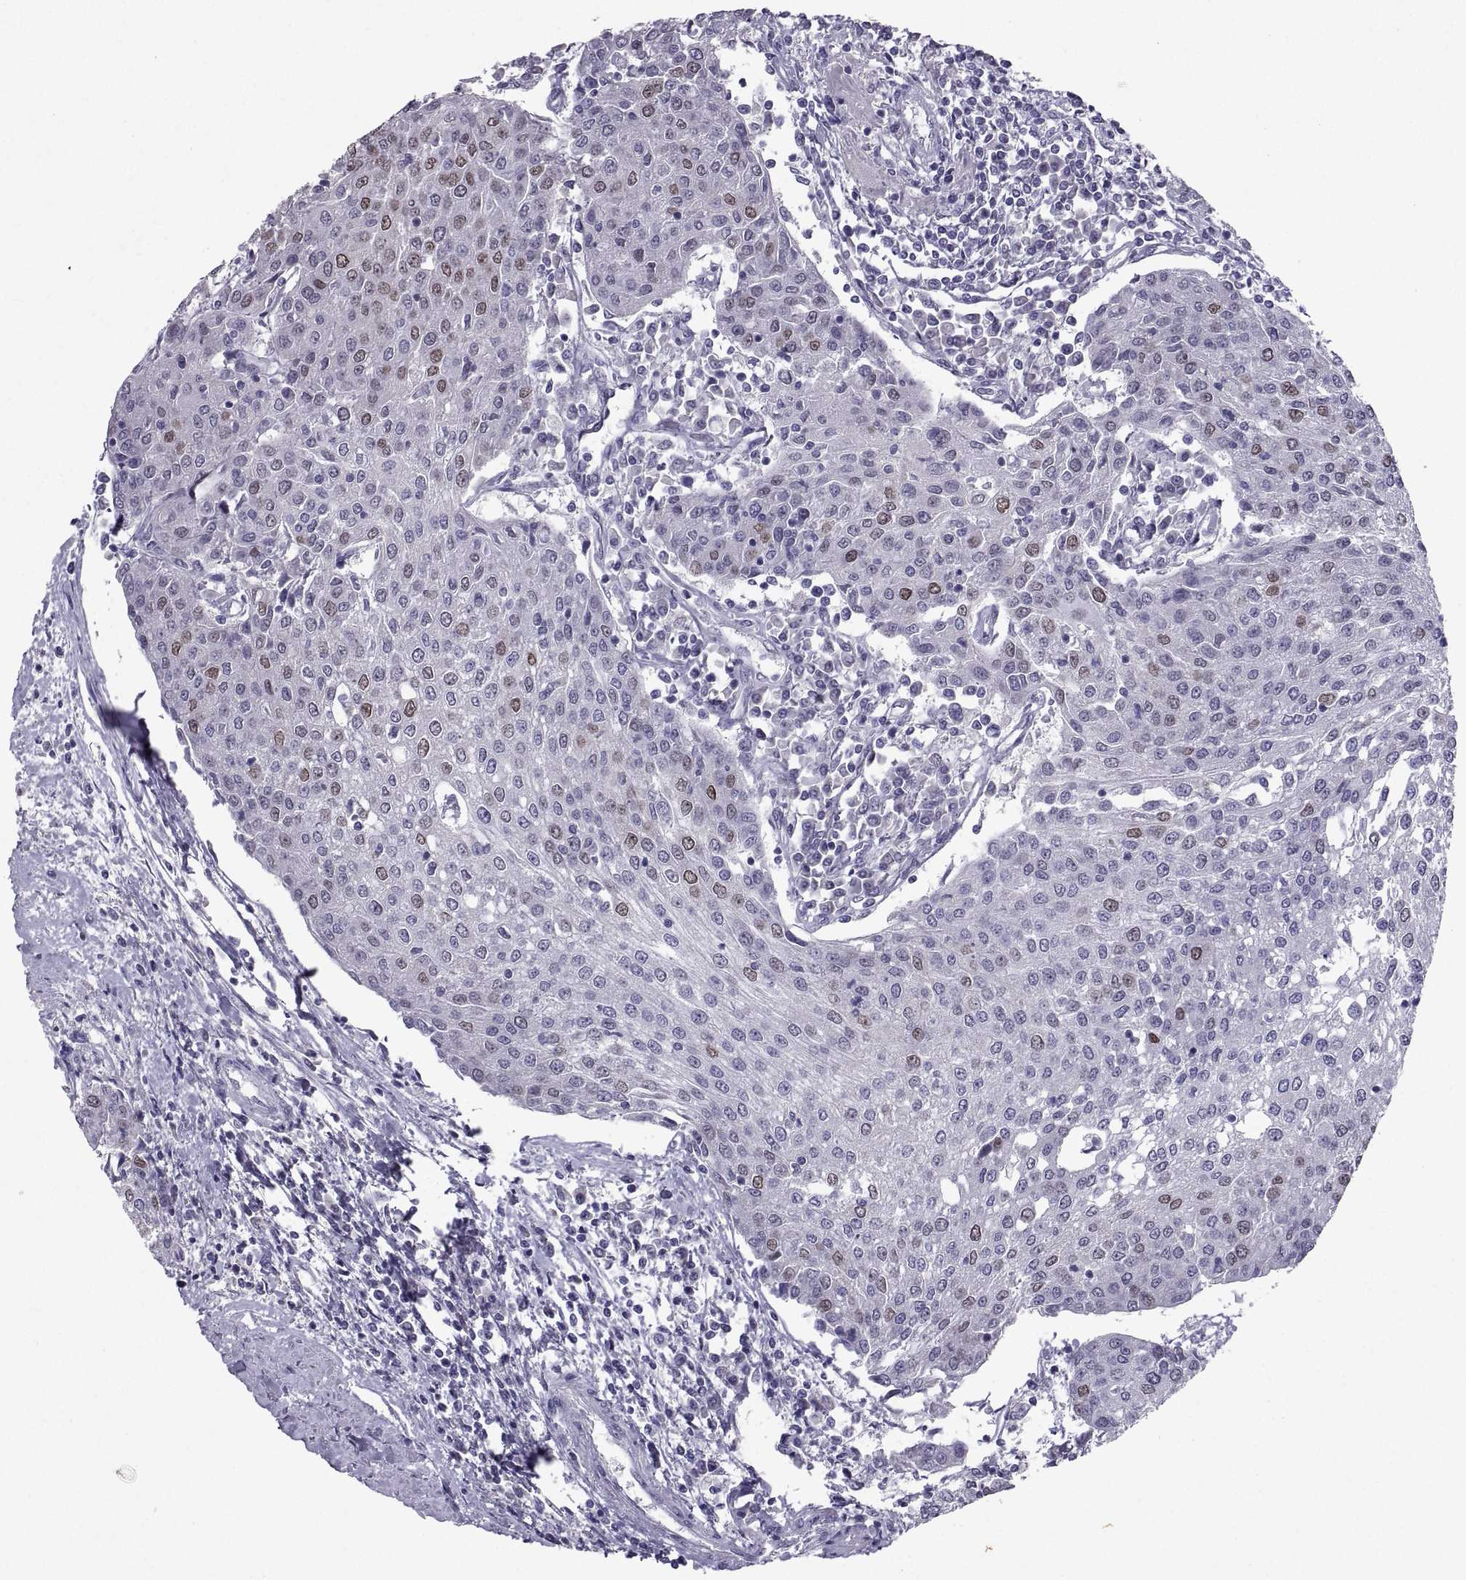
{"staining": {"intensity": "moderate", "quantity": "25%-75%", "location": "nuclear"}, "tissue": "urothelial cancer", "cell_type": "Tumor cells", "image_type": "cancer", "snomed": [{"axis": "morphology", "description": "Urothelial carcinoma, High grade"}, {"axis": "topography", "description": "Urinary bladder"}], "caption": "A histopathology image showing moderate nuclear positivity in approximately 25%-75% of tumor cells in urothelial cancer, as visualized by brown immunohistochemical staining.", "gene": "SOX21", "patient": {"sex": "female", "age": 85}}